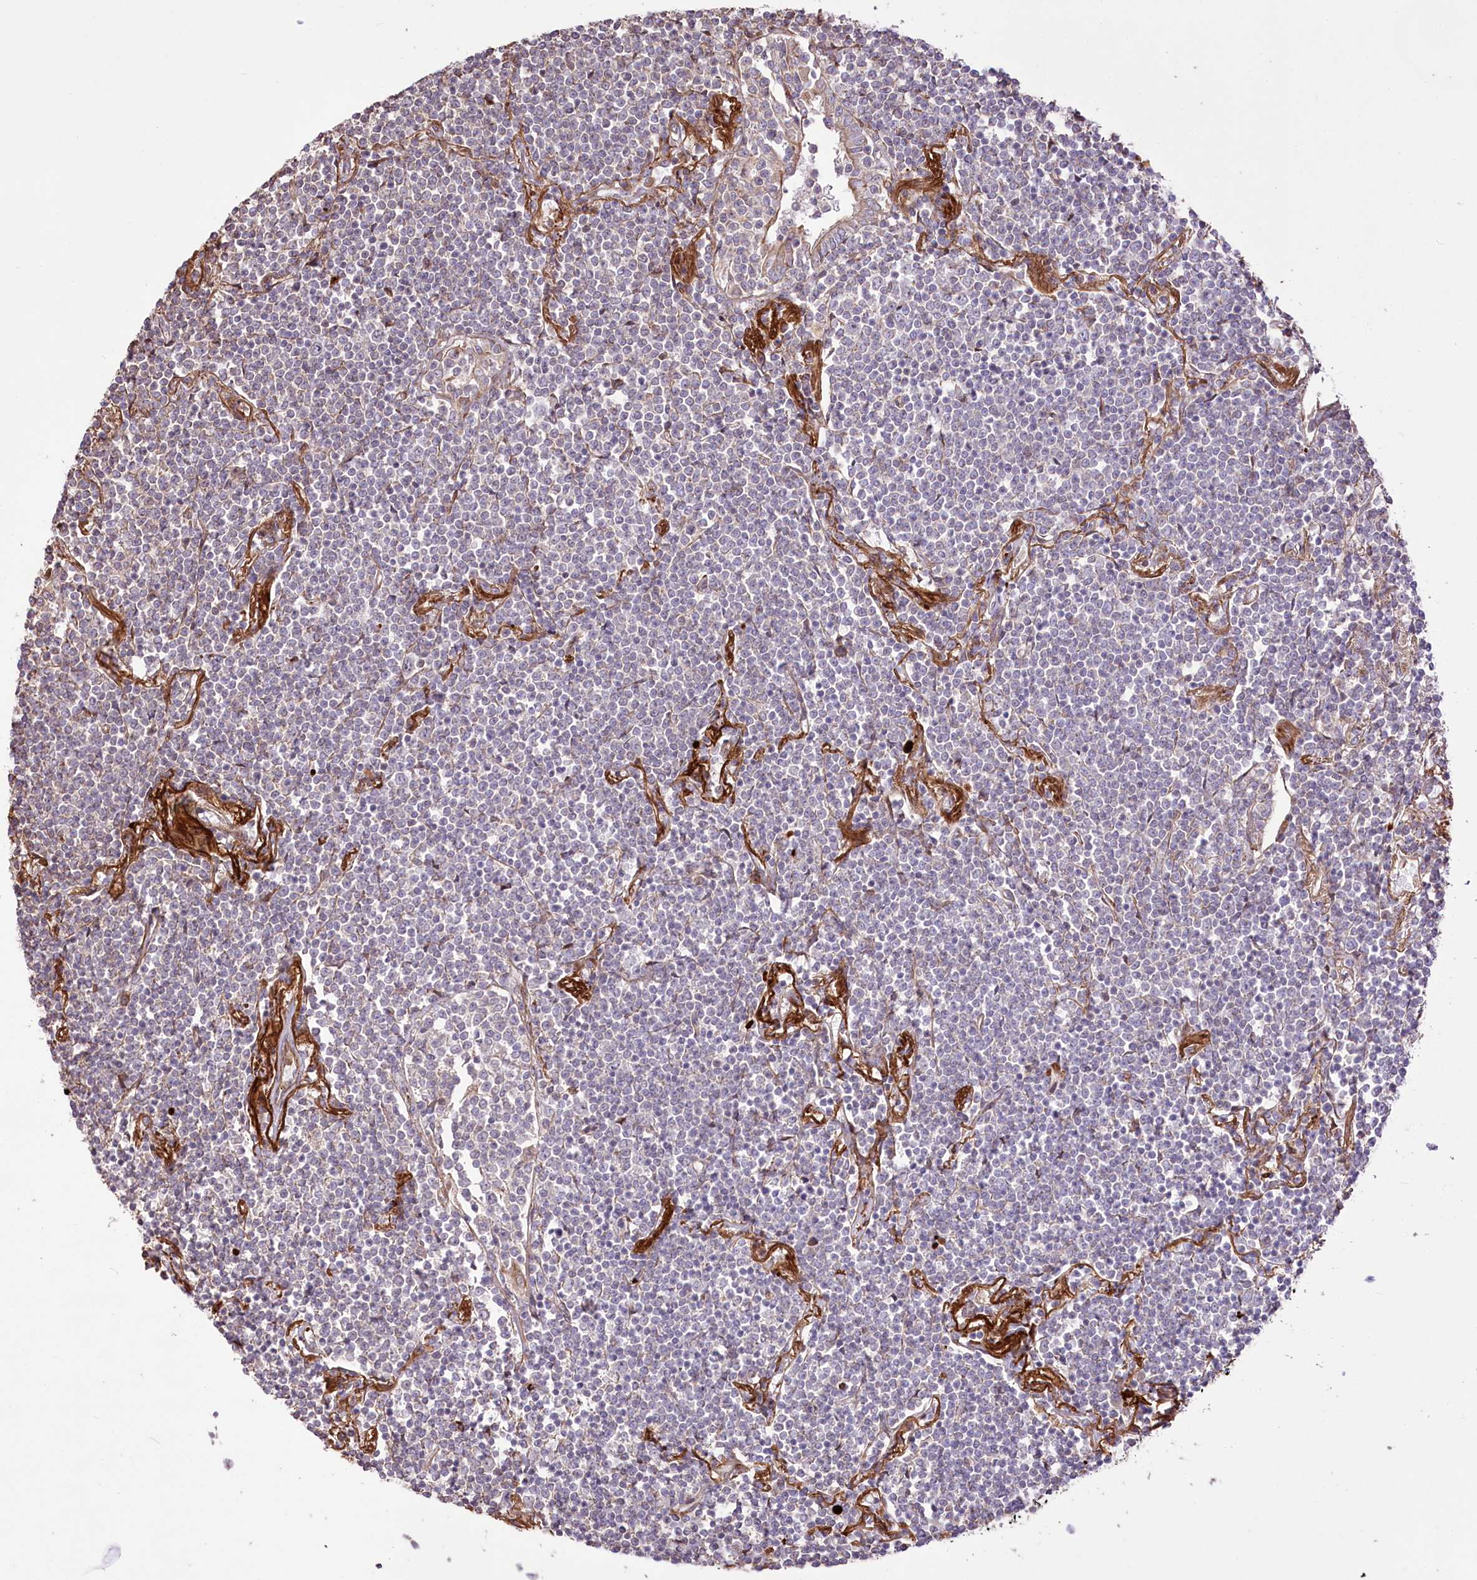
{"staining": {"intensity": "negative", "quantity": "none", "location": "none"}, "tissue": "lymphoma", "cell_type": "Tumor cells", "image_type": "cancer", "snomed": [{"axis": "morphology", "description": "Malignant lymphoma, non-Hodgkin's type, Low grade"}, {"axis": "topography", "description": "Lung"}], "caption": "Lymphoma stained for a protein using IHC shows no staining tumor cells.", "gene": "RNF24", "patient": {"sex": "female", "age": 71}}